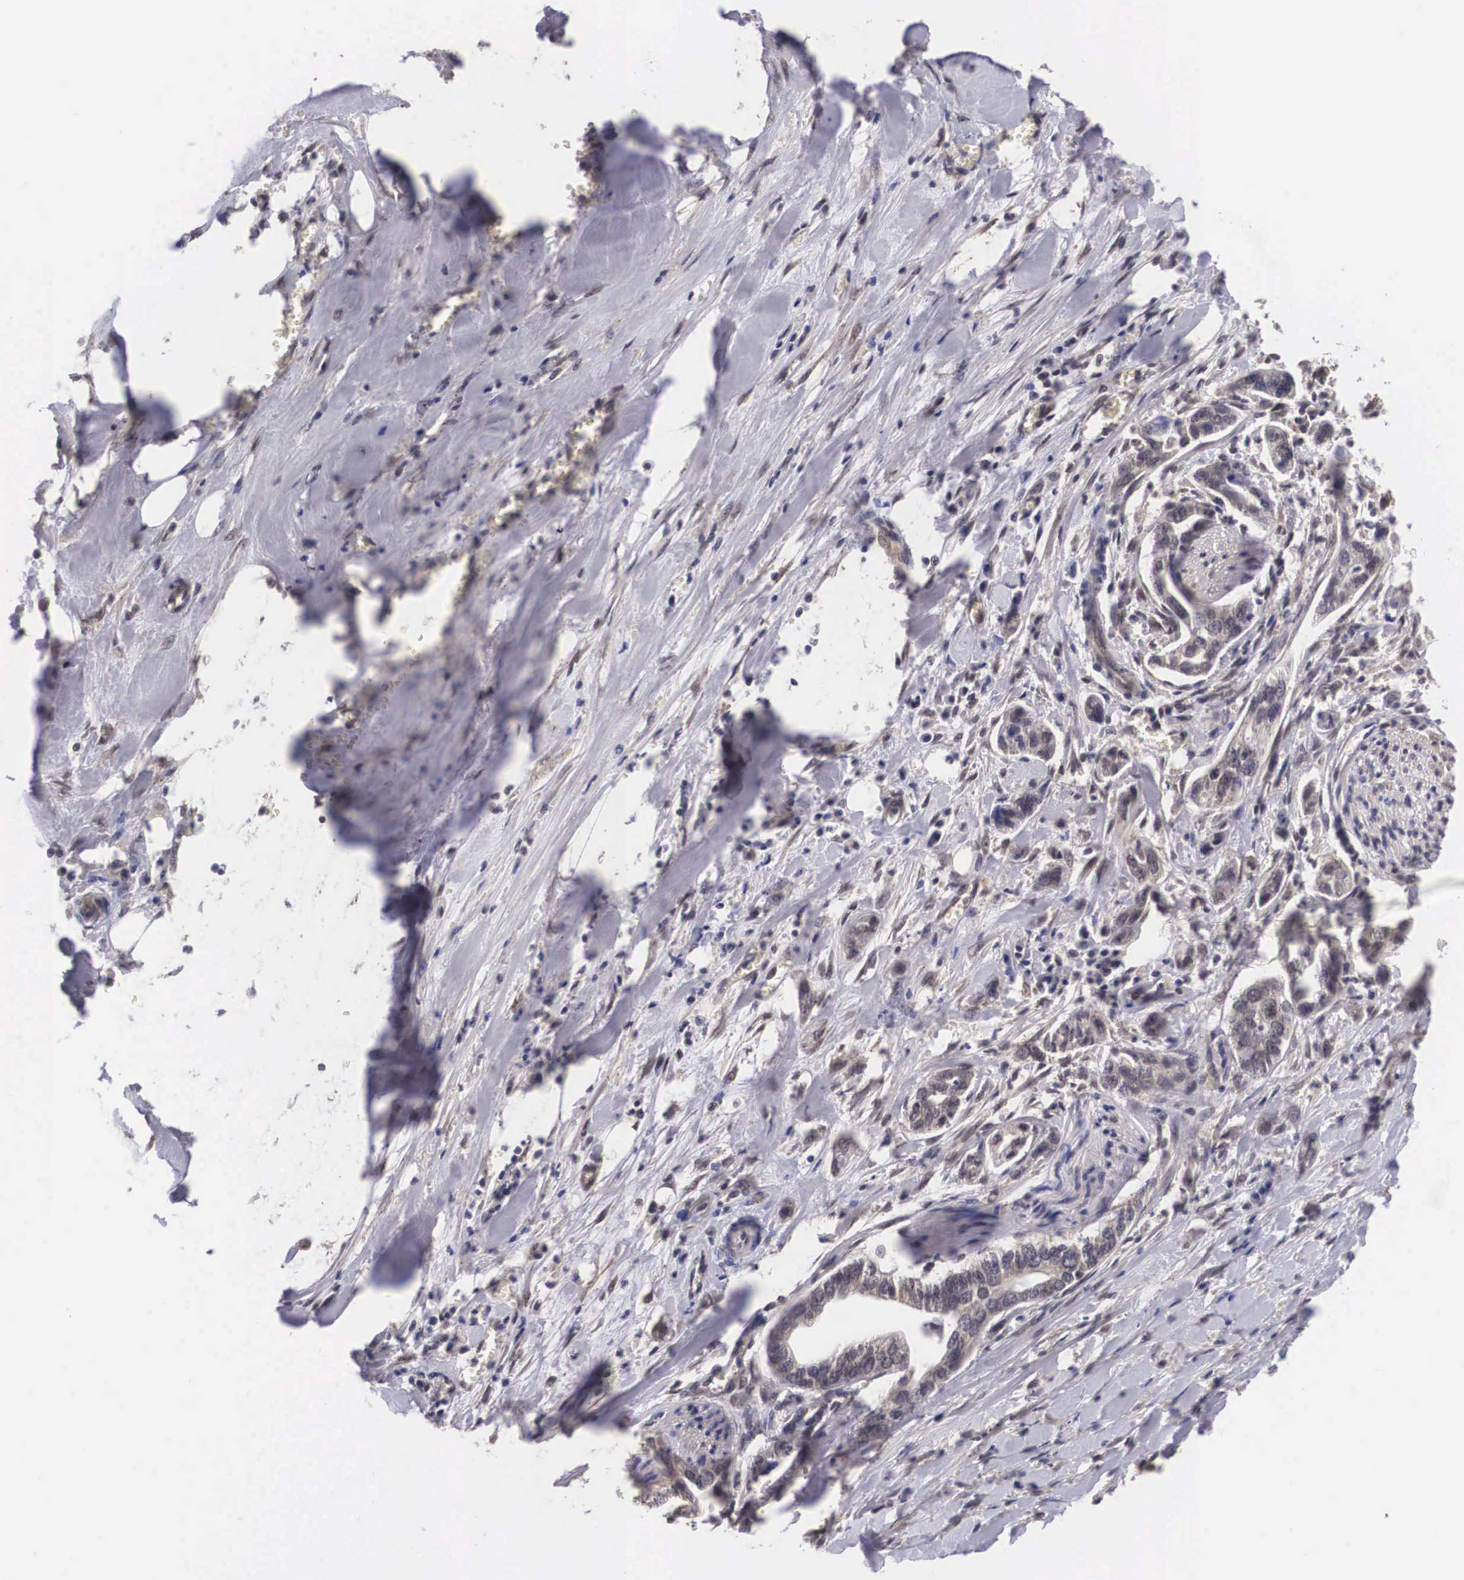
{"staining": {"intensity": "weak", "quantity": "25%-75%", "location": "cytoplasmic/membranous"}, "tissue": "pancreatic cancer", "cell_type": "Tumor cells", "image_type": "cancer", "snomed": [{"axis": "morphology", "description": "Adenocarcinoma, NOS"}, {"axis": "topography", "description": "Pancreas"}], "caption": "Immunohistochemistry (IHC) (DAB) staining of human pancreatic adenocarcinoma shows weak cytoplasmic/membranous protein expression in approximately 25%-75% of tumor cells.", "gene": "OTX2", "patient": {"sex": "male", "age": 69}}